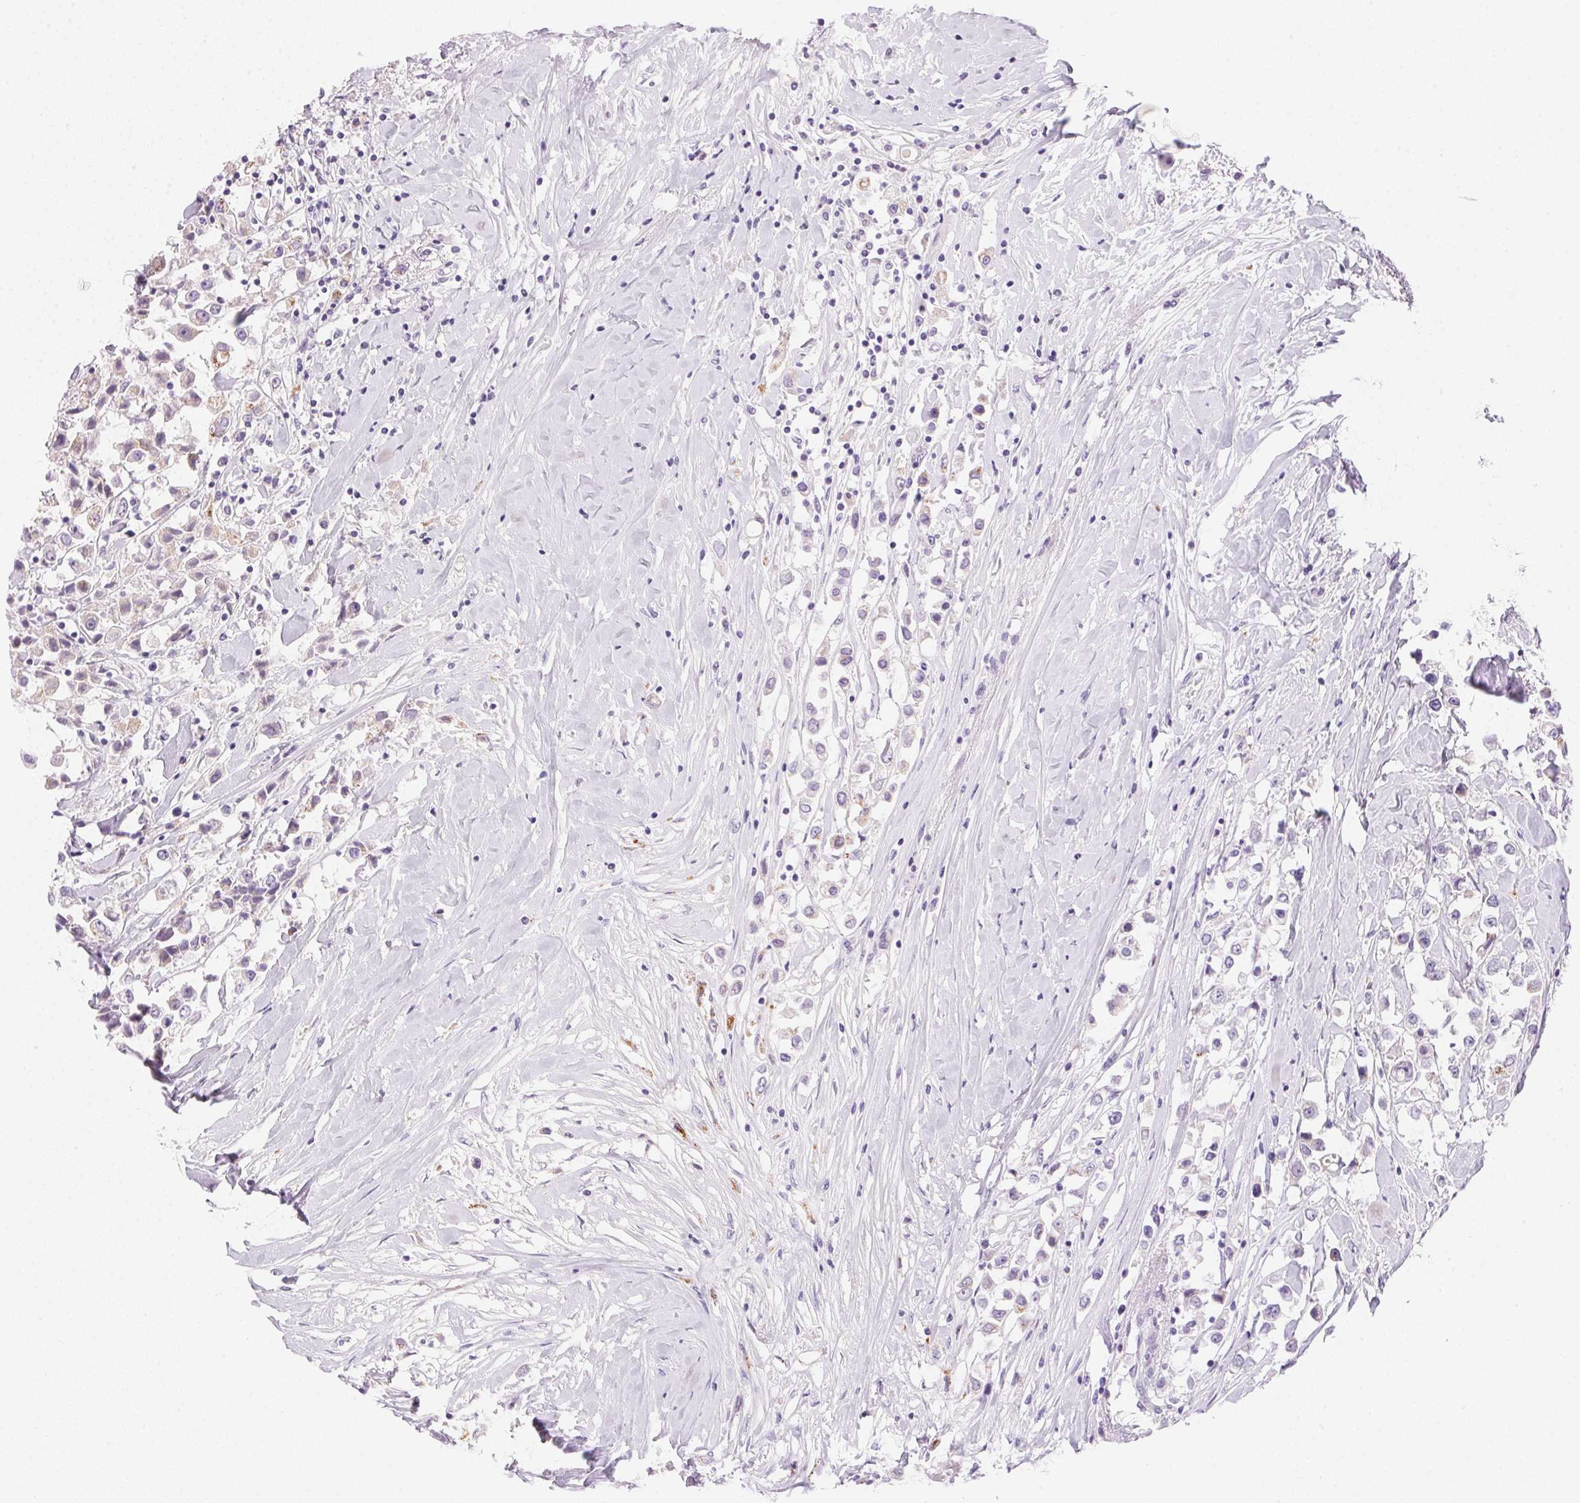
{"staining": {"intensity": "negative", "quantity": "none", "location": "none"}, "tissue": "breast cancer", "cell_type": "Tumor cells", "image_type": "cancer", "snomed": [{"axis": "morphology", "description": "Duct carcinoma"}, {"axis": "topography", "description": "Breast"}], "caption": "High power microscopy image of an immunohistochemistry (IHC) photomicrograph of breast cancer (infiltrating ductal carcinoma), revealing no significant expression in tumor cells. The staining was performed using DAB (3,3'-diaminobenzidine) to visualize the protein expression in brown, while the nuclei were stained in blue with hematoxylin (Magnification: 20x).", "gene": "TEKT1", "patient": {"sex": "female", "age": 61}}